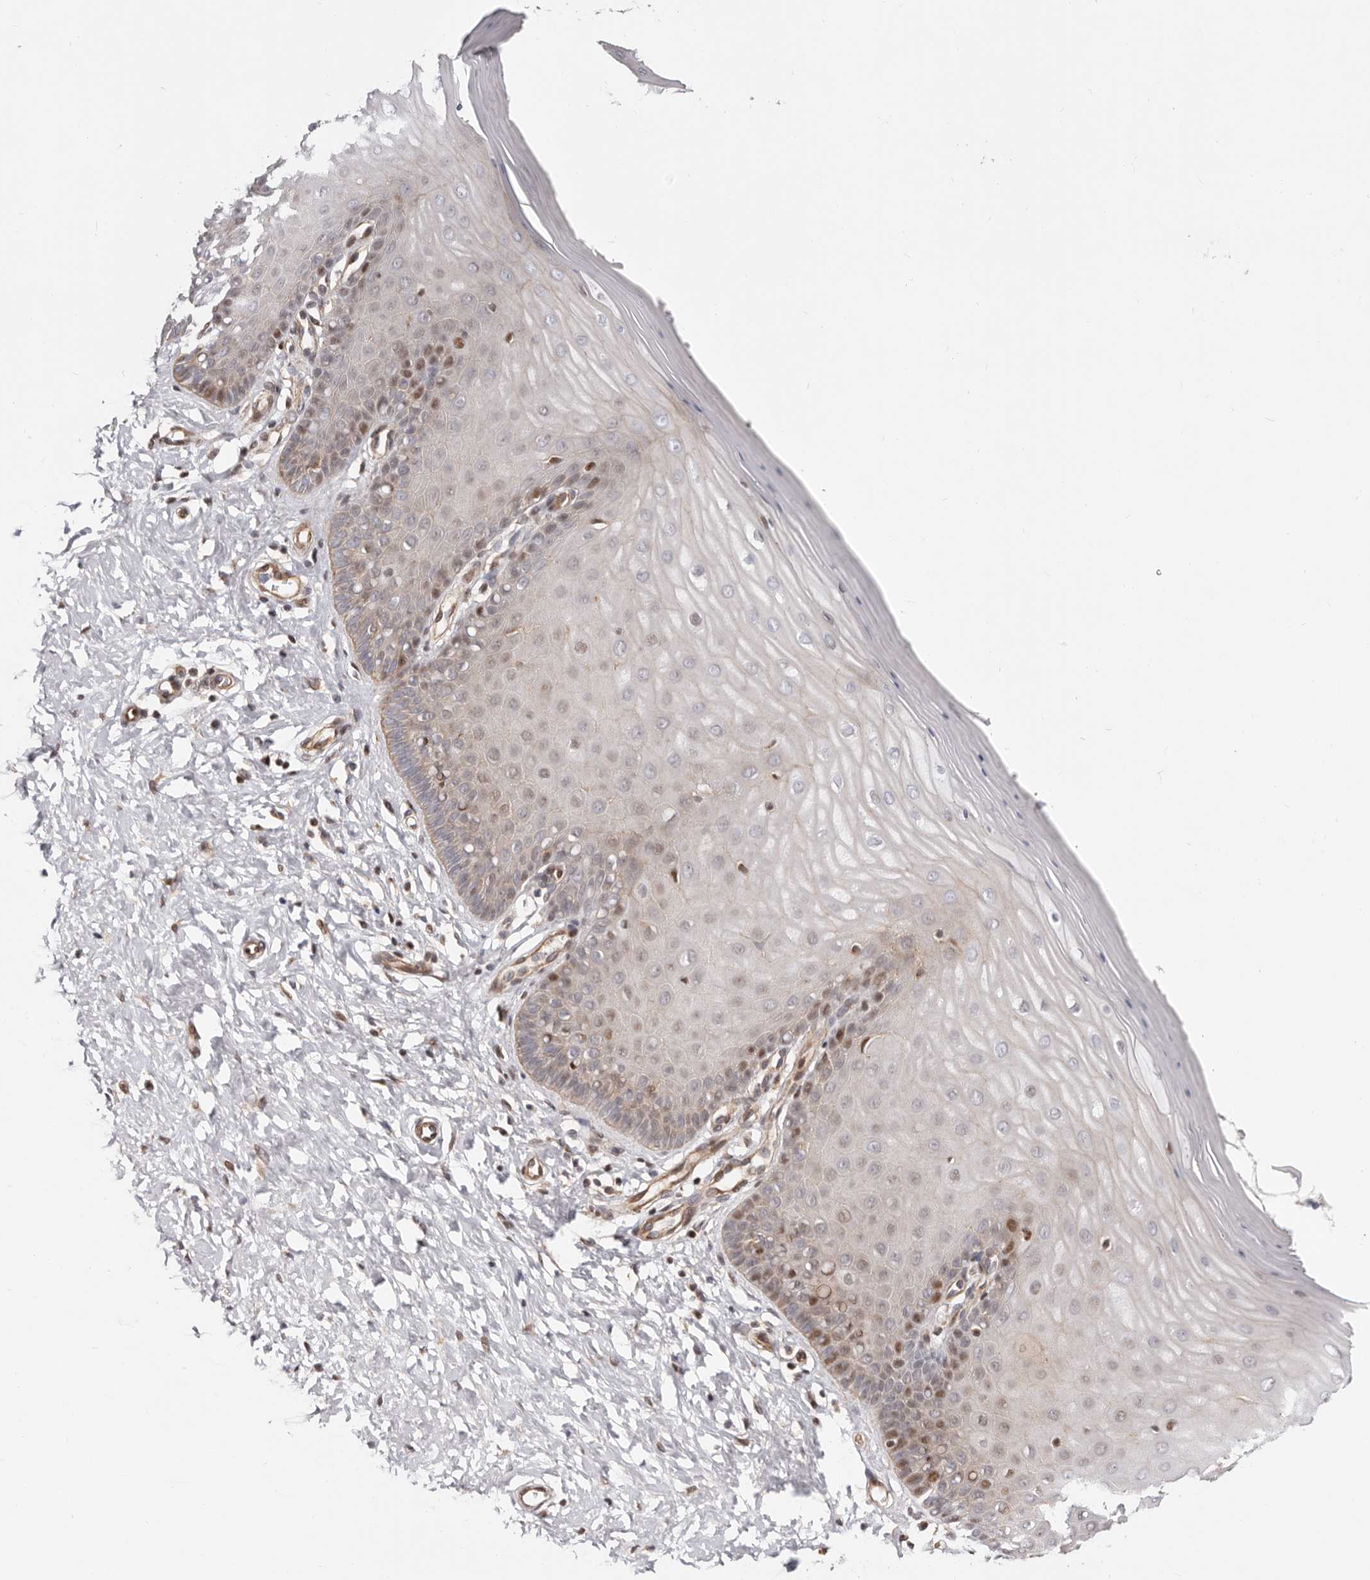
{"staining": {"intensity": "moderate", "quantity": "<25%", "location": "cytoplasmic/membranous,nuclear"}, "tissue": "cervix", "cell_type": "Glandular cells", "image_type": "normal", "snomed": [{"axis": "morphology", "description": "Normal tissue, NOS"}, {"axis": "topography", "description": "Cervix"}], "caption": "Glandular cells demonstrate low levels of moderate cytoplasmic/membranous,nuclear expression in about <25% of cells in unremarkable human cervix.", "gene": "EPHX3", "patient": {"sex": "female", "age": 55}}